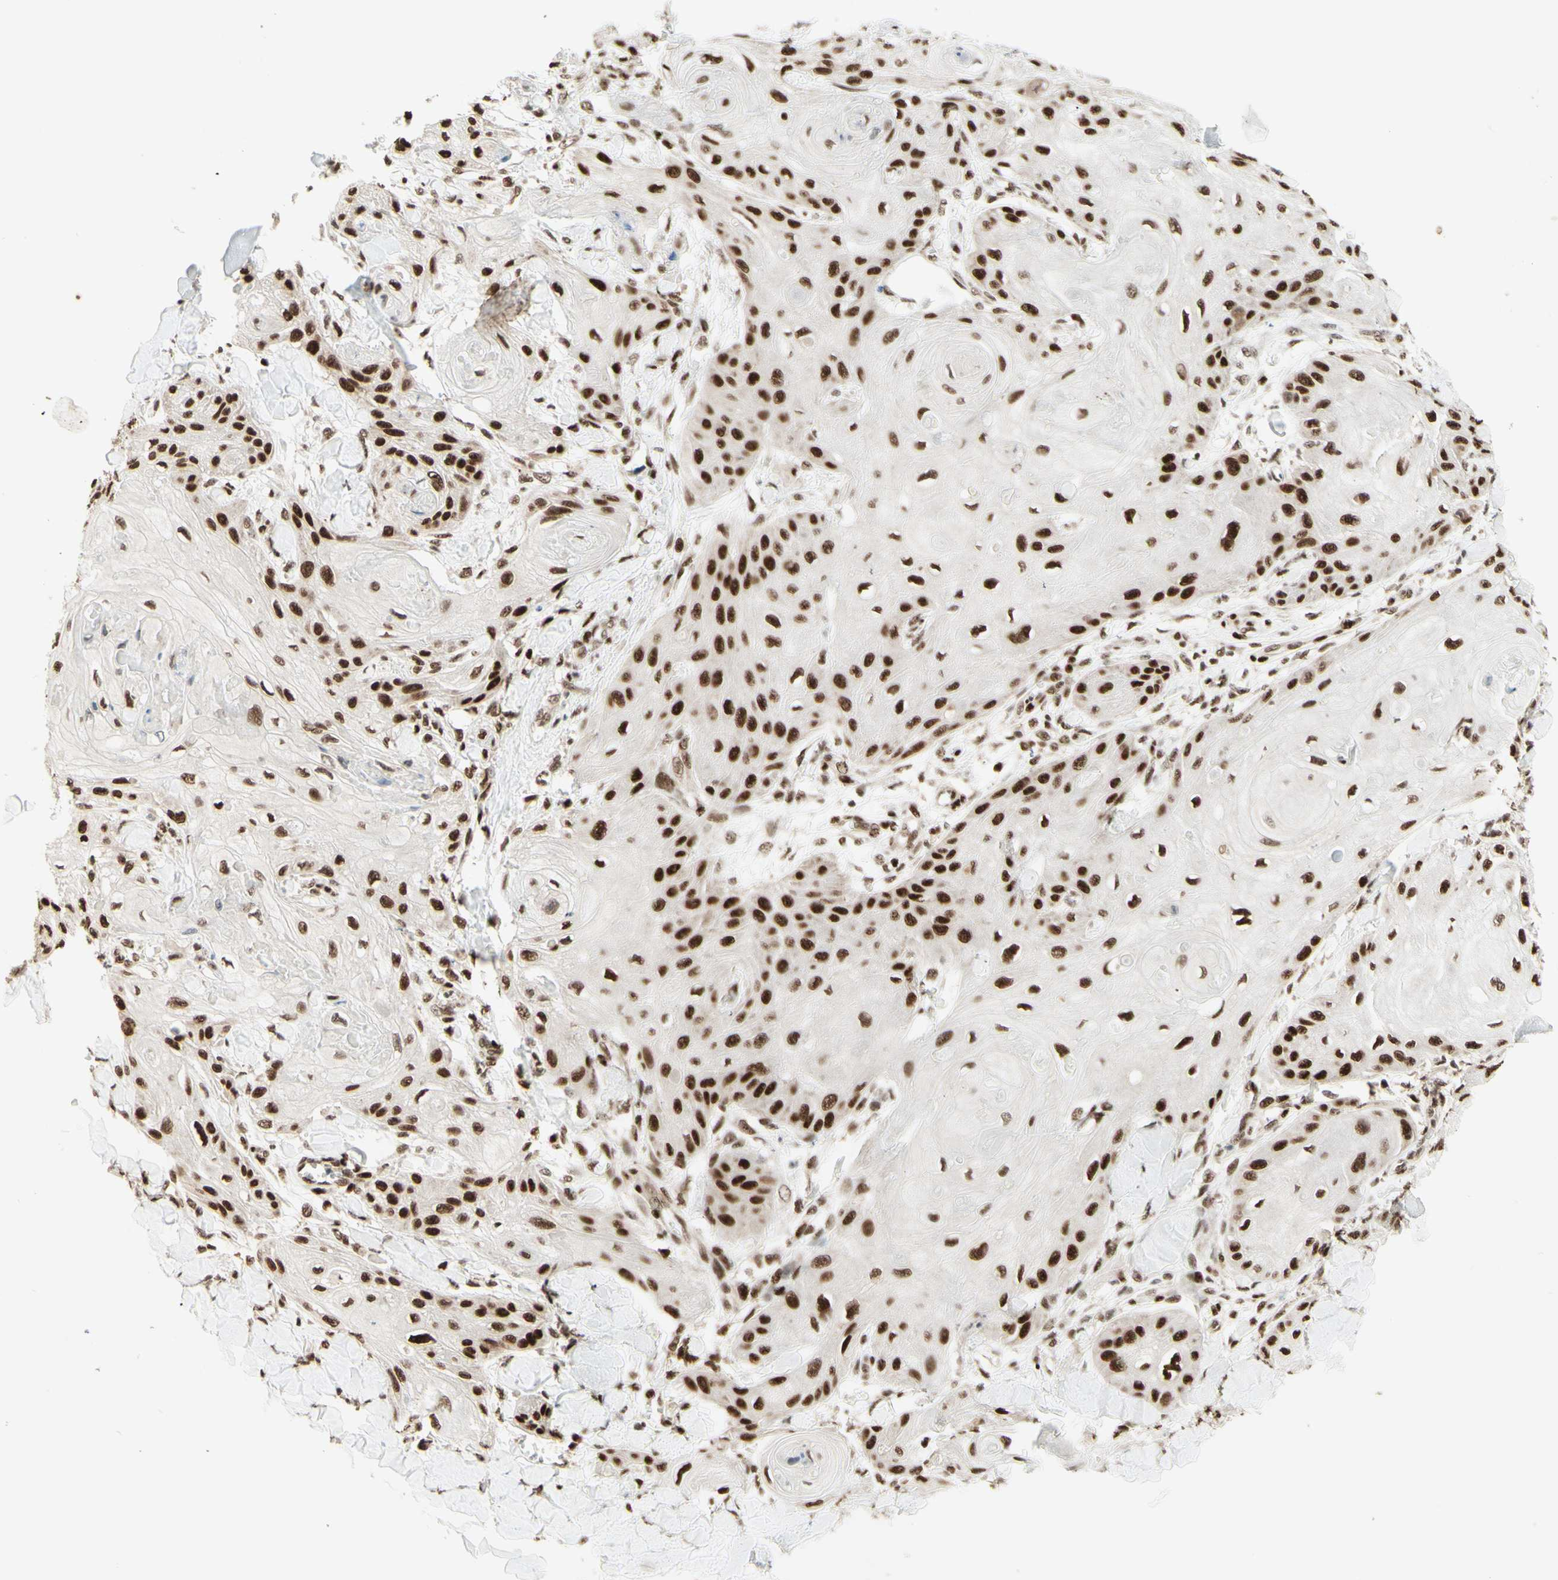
{"staining": {"intensity": "strong", "quantity": ">75%", "location": "nuclear"}, "tissue": "skin cancer", "cell_type": "Tumor cells", "image_type": "cancer", "snomed": [{"axis": "morphology", "description": "Squamous cell carcinoma, NOS"}, {"axis": "topography", "description": "Skin"}], "caption": "Immunohistochemical staining of human squamous cell carcinoma (skin) reveals high levels of strong nuclear protein expression in approximately >75% of tumor cells.", "gene": "NR3C1", "patient": {"sex": "male", "age": 74}}